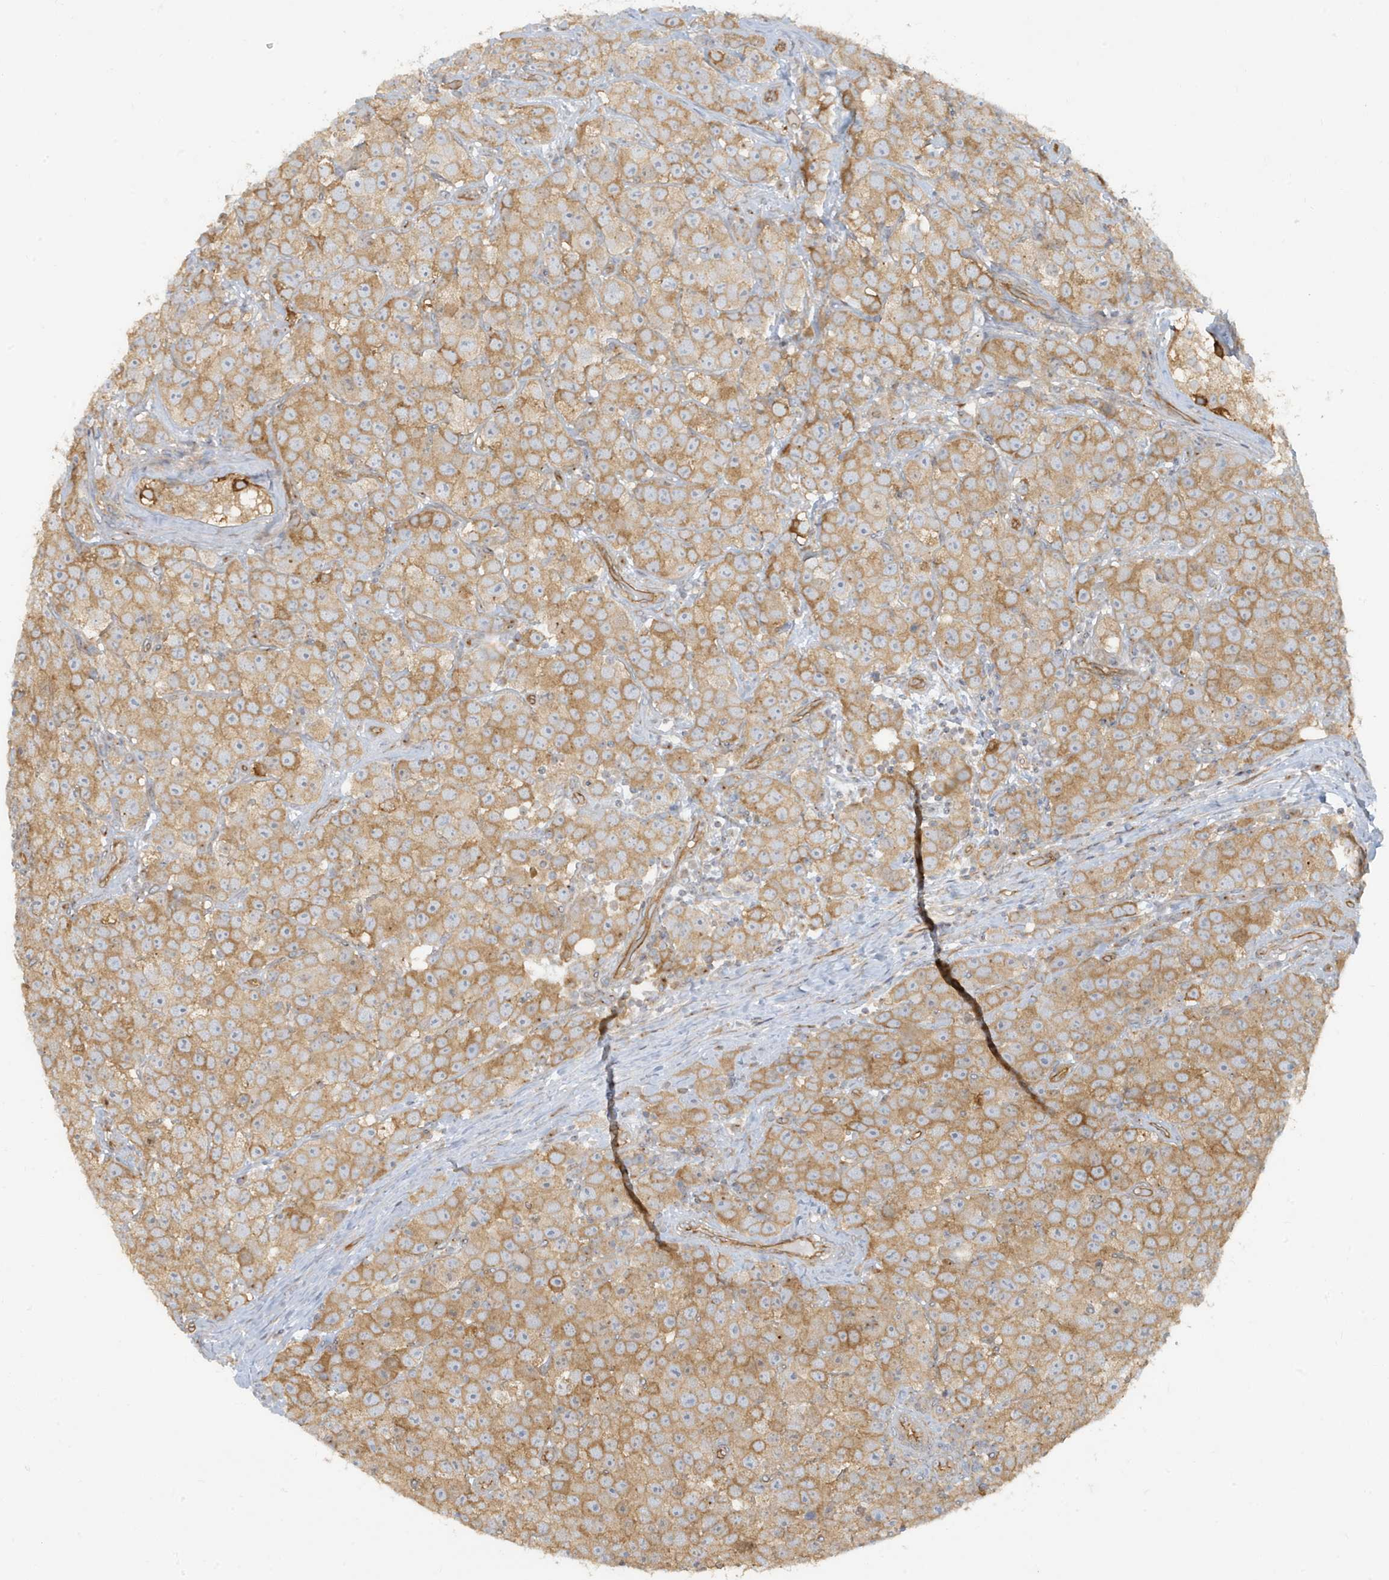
{"staining": {"intensity": "moderate", "quantity": ">75%", "location": "cytoplasmic/membranous"}, "tissue": "testis cancer", "cell_type": "Tumor cells", "image_type": "cancer", "snomed": [{"axis": "morphology", "description": "Seminoma, NOS"}, {"axis": "topography", "description": "Testis"}], "caption": "This photomicrograph reveals immunohistochemistry (IHC) staining of seminoma (testis), with medium moderate cytoplasmic/membranous staining in approximately >75% of tumor cells.", "gene": "ATP23", "patient": {"sex": "male", "age": 28}}